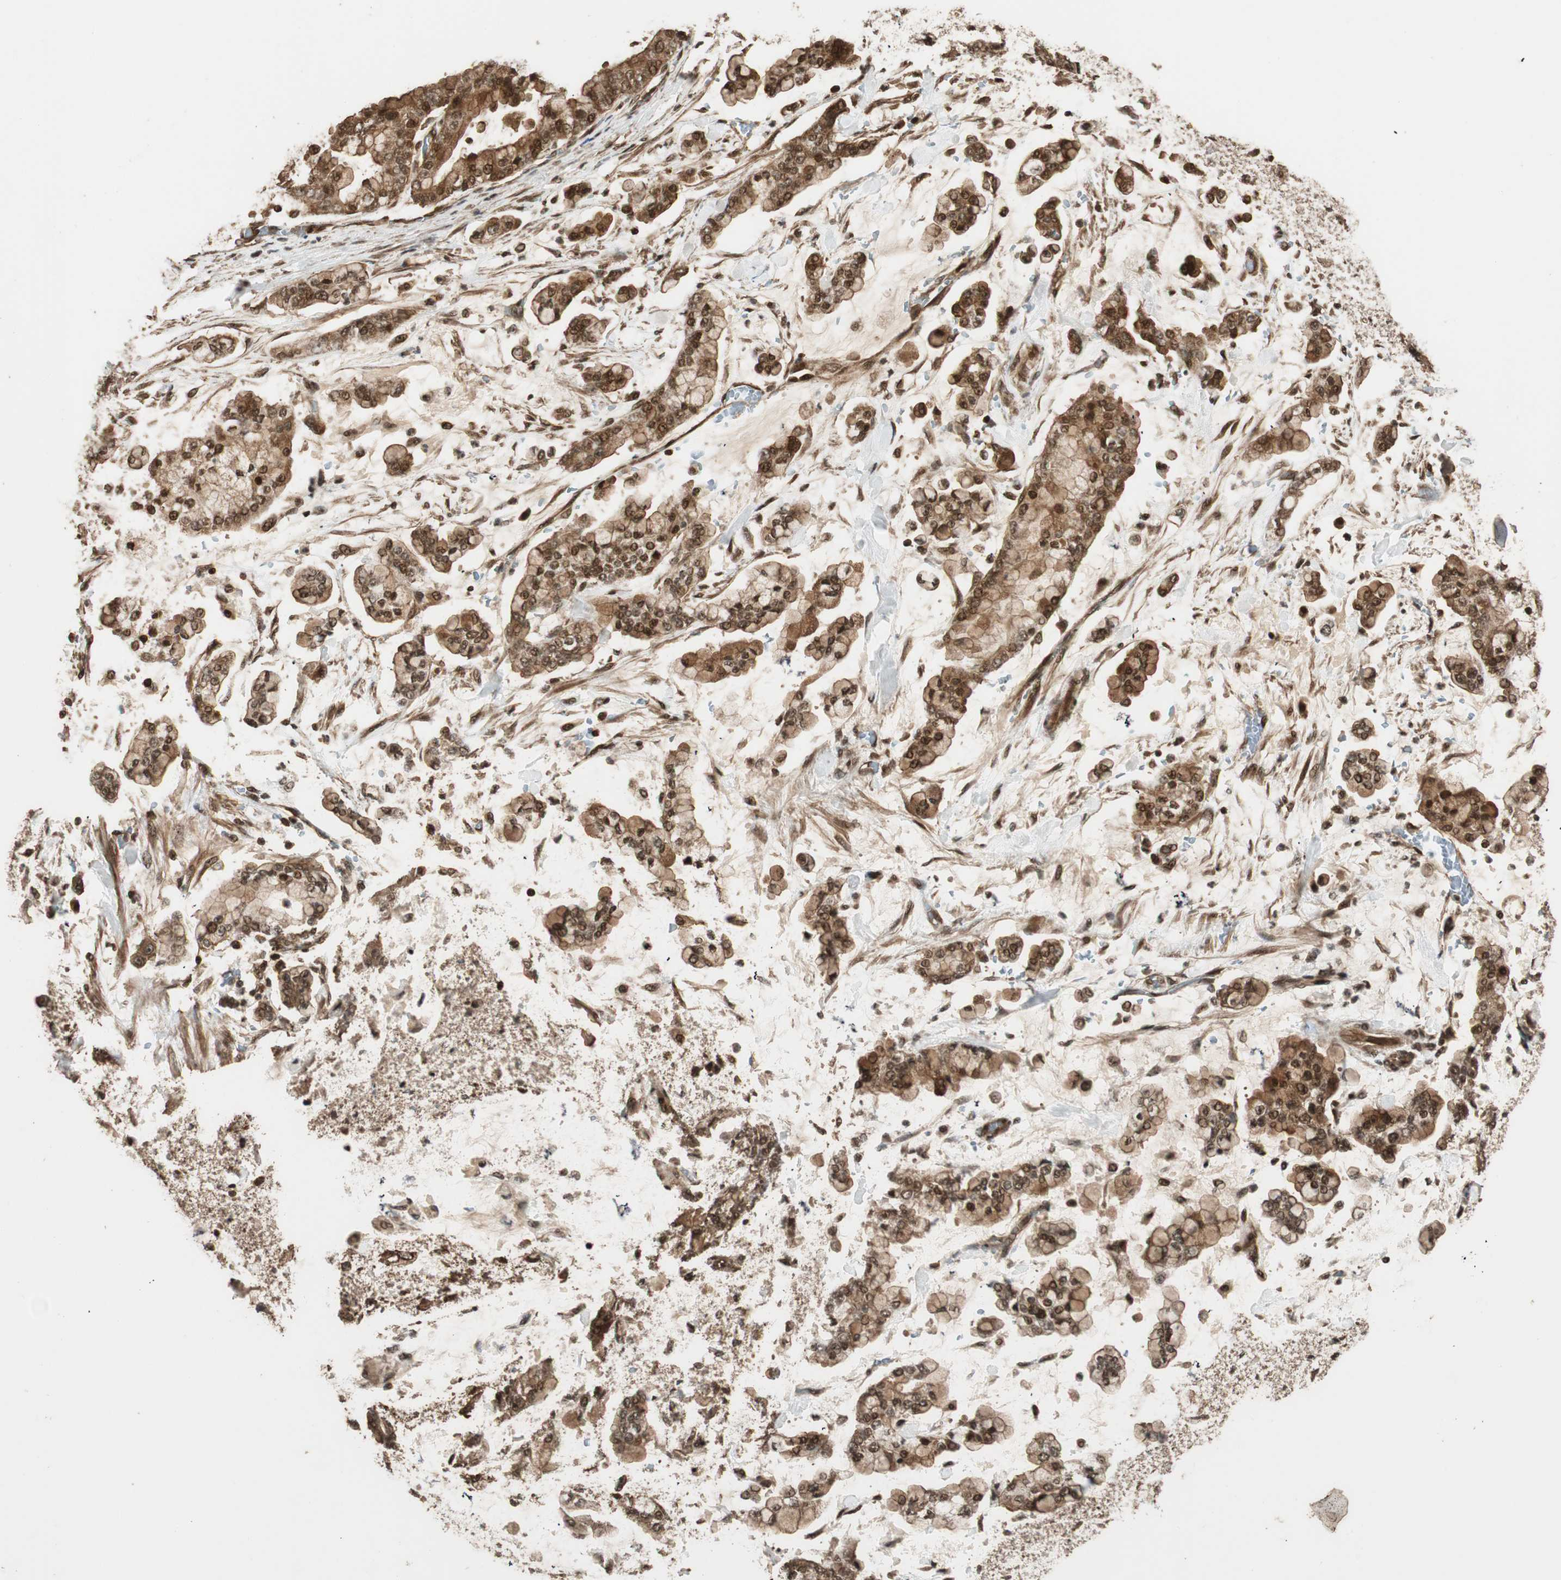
{"staining": {"intensity": "moderate", "quantity": ">75%", "location": "cytoplasmic/membranous,nuclear"}, "tissue": "stomach cancer", "cell_type": "Tumor cells", "image_type": "cancer", "snomed": [{"axis": "morphology", "description": "Normal tissue, NOS"}, {"axis": "morphology", "description": "Adenocarcinoma, NOS"}, {"axis": "topography", "description": "Stomach, upper"}, {"axis": "topography", "description": "Stomach"}], "caption": "Immunohistochemistry (IHC) image of neoplastic tissue: adenocarcinoma (stomach) stained using immunohistochemistry exhibits medium levels of moderate protein expression localized specifically in the cytoplasmic/membranous and nuclear of tumor cells, appearing as a cytoplasmic/membranous and nuclear brown color.", "gene": "ALKBH5", "patient": {"sex": "male", "age": 76}}